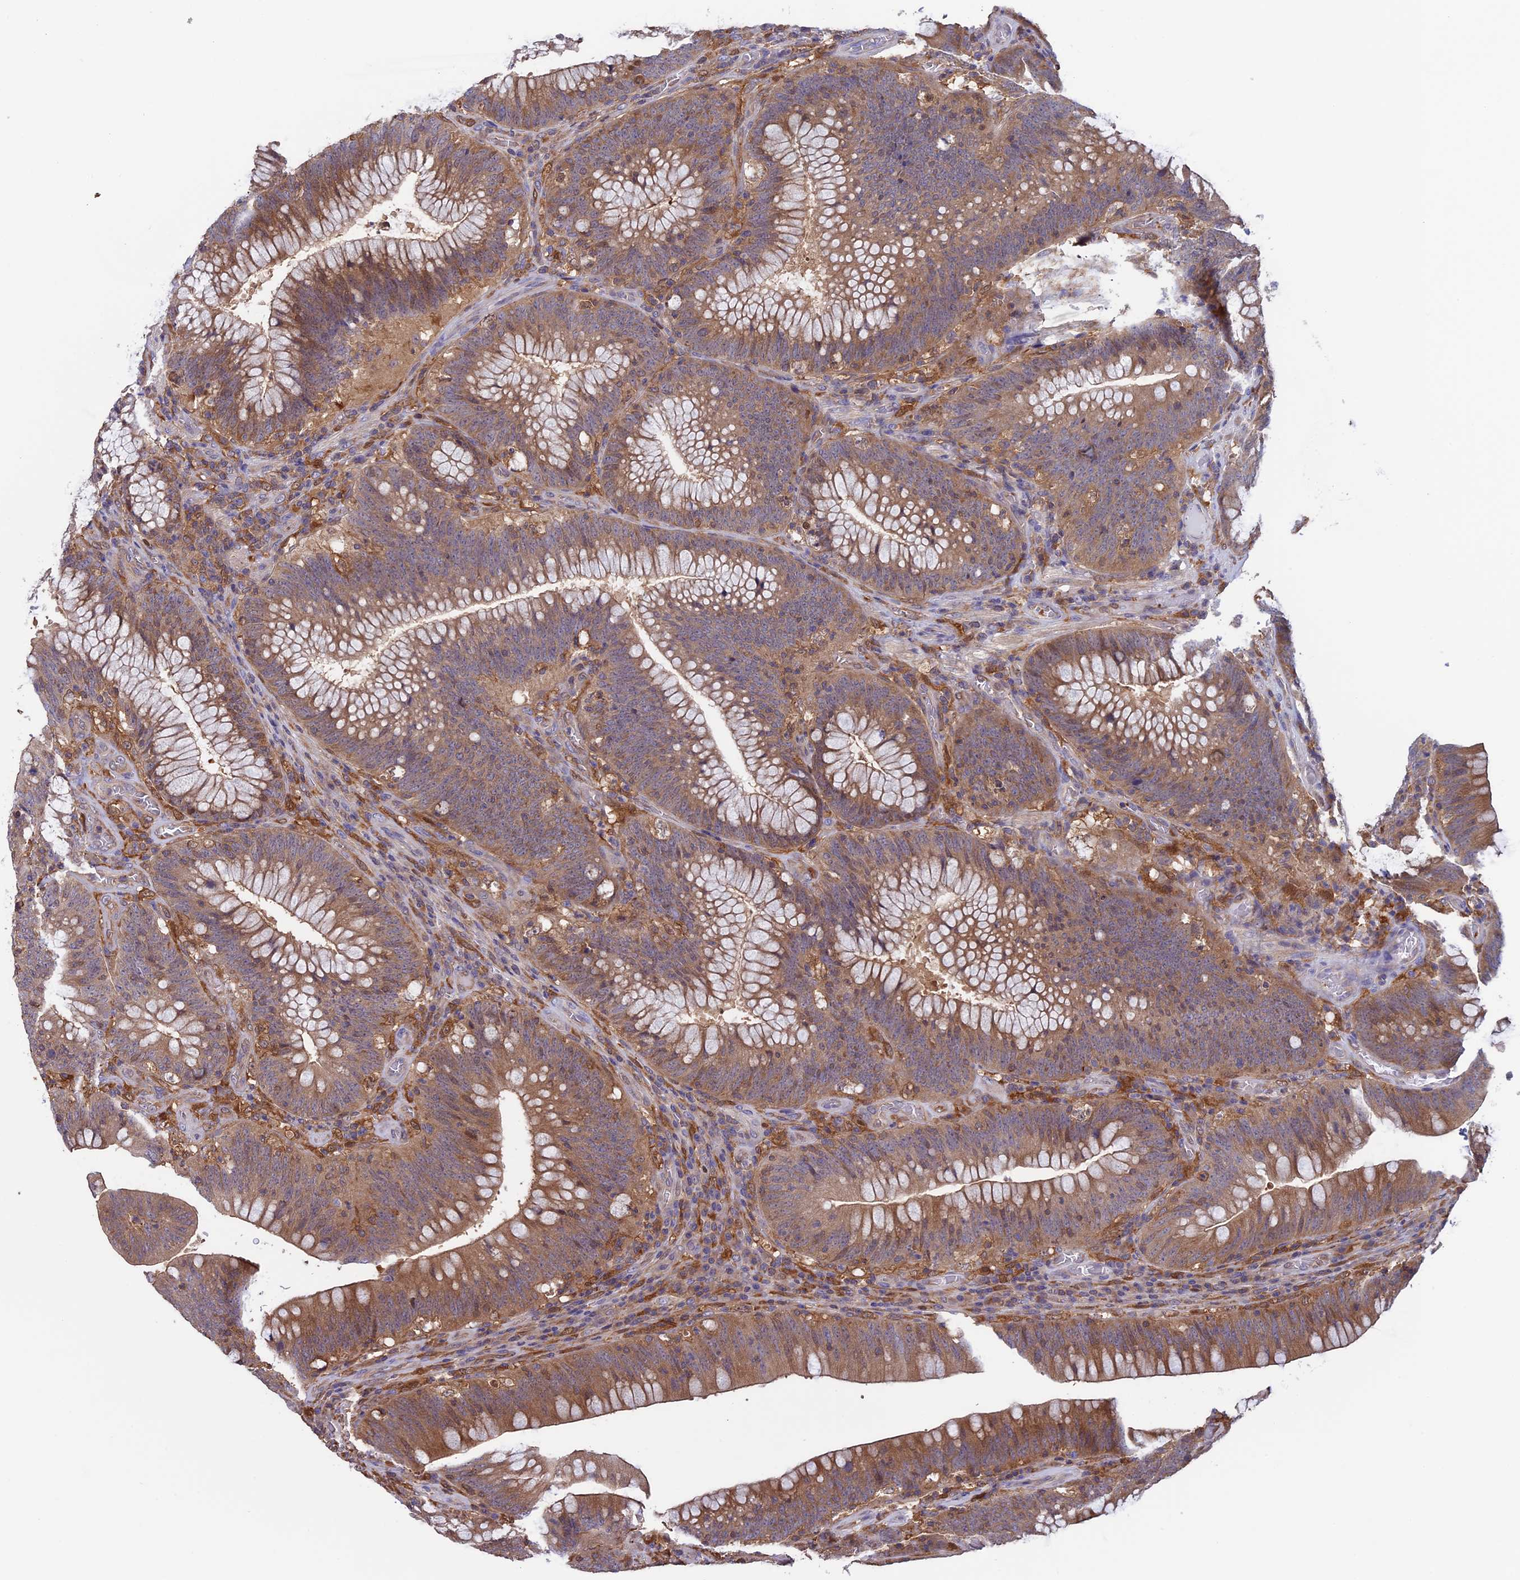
{"staining": {"intensity": "moderate", "quantity": "25%-75%", "location": "cytoplasmic/membranous"}, "tissue": "colorectal cancer", "cell_type": "Tumor cells", "image_type": "cancer", "snomed": [{"axis": "morphology", "description": "Normal tissue, NOS"}, {"axis": "topography", "description": "Colon"}], "caption": "Colorectal cancer was stained to show a protein in brown. There is medium levels of moderate cytoplasmic/membranous expression in about 25%-75% of tumor cells.", "gene": "ARHGAP18", "patient": {"sex": "female", "age": 82}}